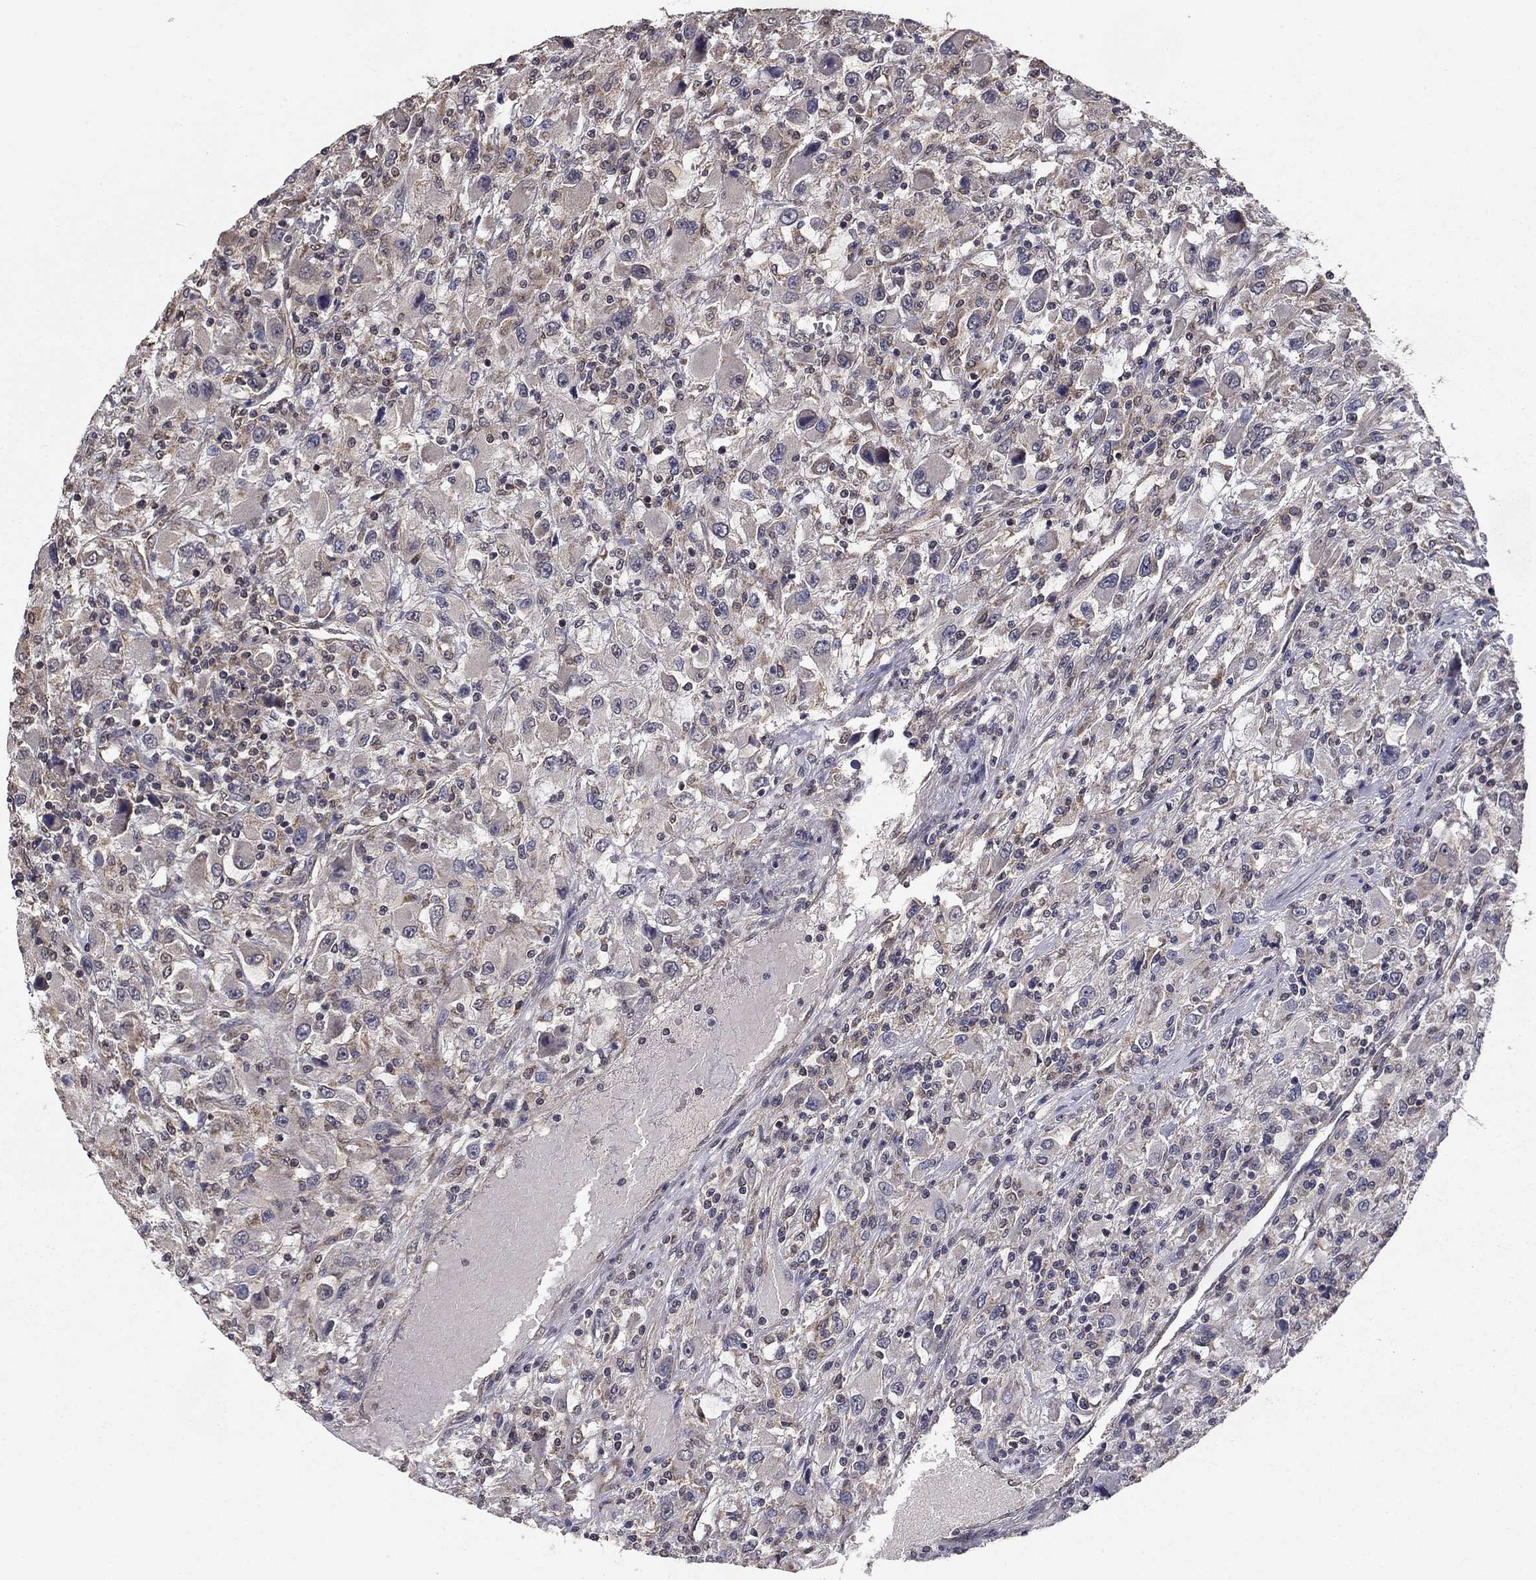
{"staining": {"intensity": "negative", "quantity": "none", "location": "none"}, "tissue": "renal cancer", "cell_type": "Tumor cells", "image_type": "cancer", "snomed": [{"axis": "morphology", "description": "Adenocarcinoma, NOS"}, {"axis": "topography", "description": "Kidney"}], "caption": "Tumor cells show no significant protein expression in renal adenocarcinoma. (DAB IHC visualized using brightfield microscopy, high magnification).", "gene": "SLC2A13", "patient": {"sex": "female", "age": 67}}